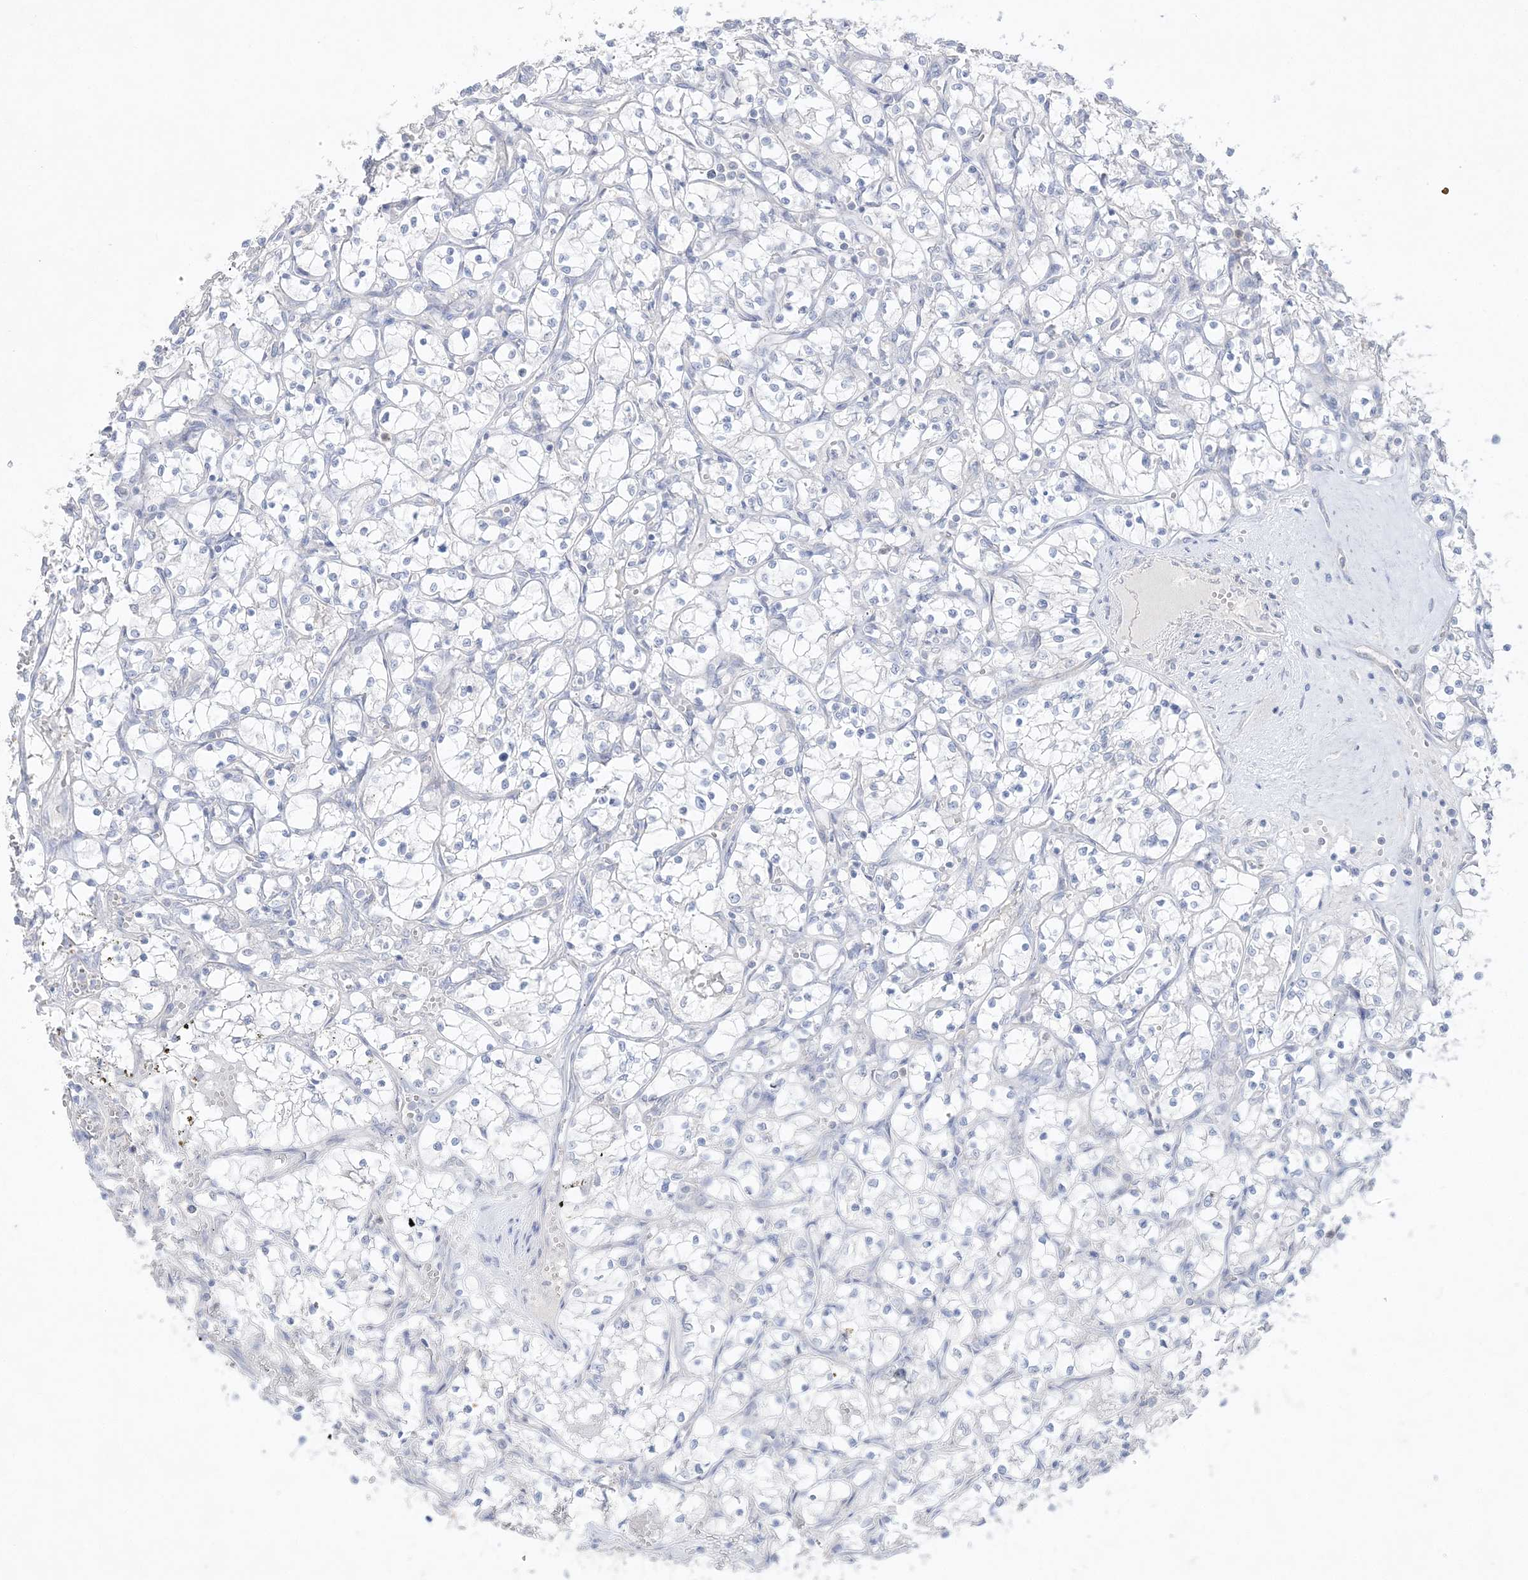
{"staining": {"intensity": "negative", "quantity": "none", "location": "none"}, "tissue": "renal cancer", "cell_type": "Tumor cells", "image_type": "cancer", "snomed": [{"axis": "morphology", "description": "Adenocarcinoma, NOS"}, {"axis": "topography", "description": "Kidney"}], "caption": "Immunohistochemistry image of human renal adenocarcinoma stained for a protein (brown), which exhibits no positivity in tumor cells.", "gene": "SH3BP4", "patient": {"sex": "female", "age": 69}}